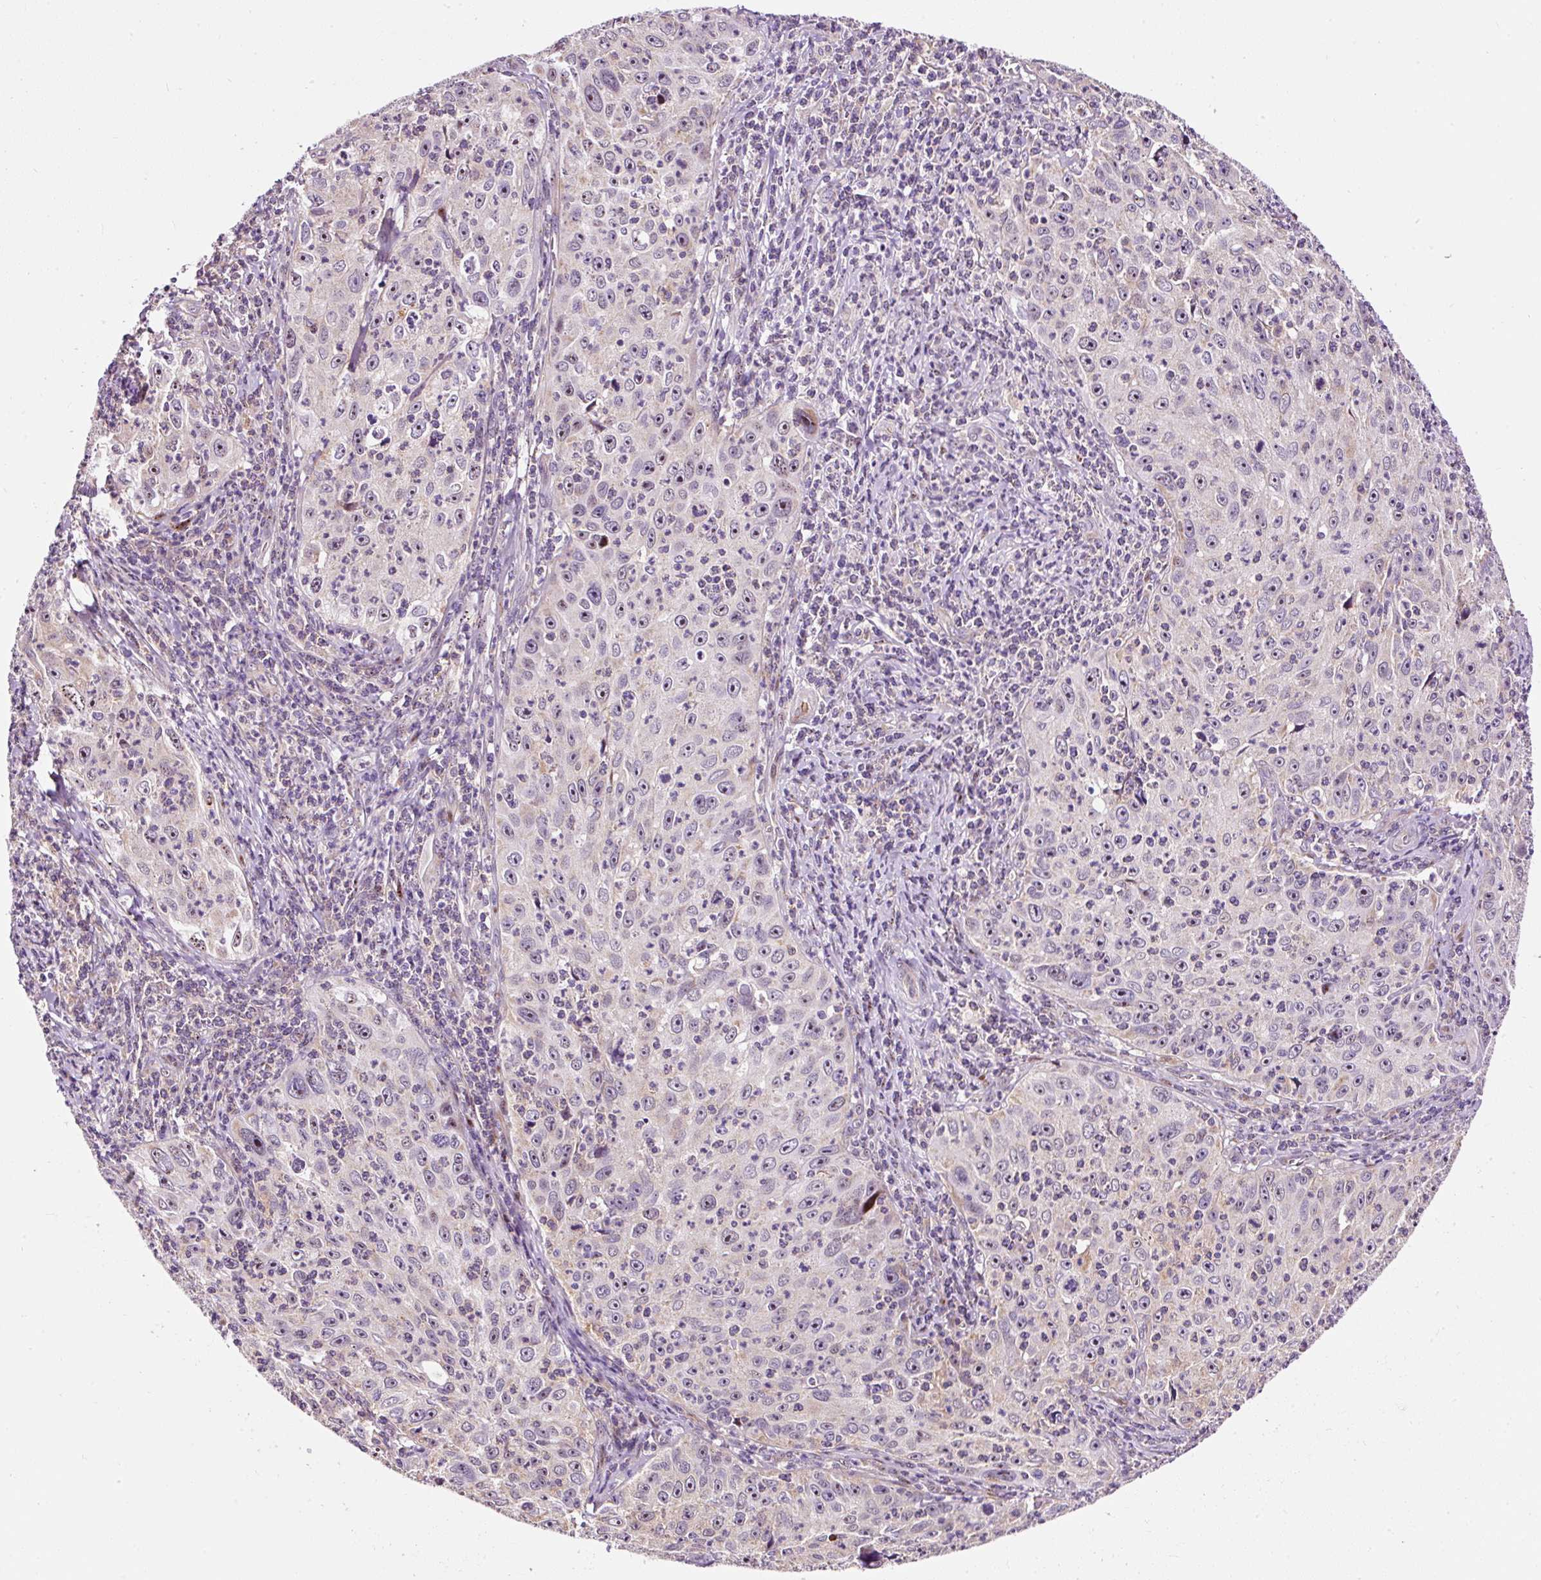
{"staining": {"intensity": "weak", "quantity": "<25%", "location": "nuclear"}, "tissue": "cervical cancer", "cell_type": "Tumor cells", "image_type": "cancer", "snomed": [{"axis": "morphology", "description": "Squamous cell carcinoma, NOS"}, {"axis": "topography", "description": "Cervix"}], "caption": "An IHC histopathology image of cervical squamous cell carcinoma is shown. There is no staining in tumor cells of cervical squamous cell carcinoma.", "gene": "BOLA3", "patient": {"sex": "female", "age": 30}}